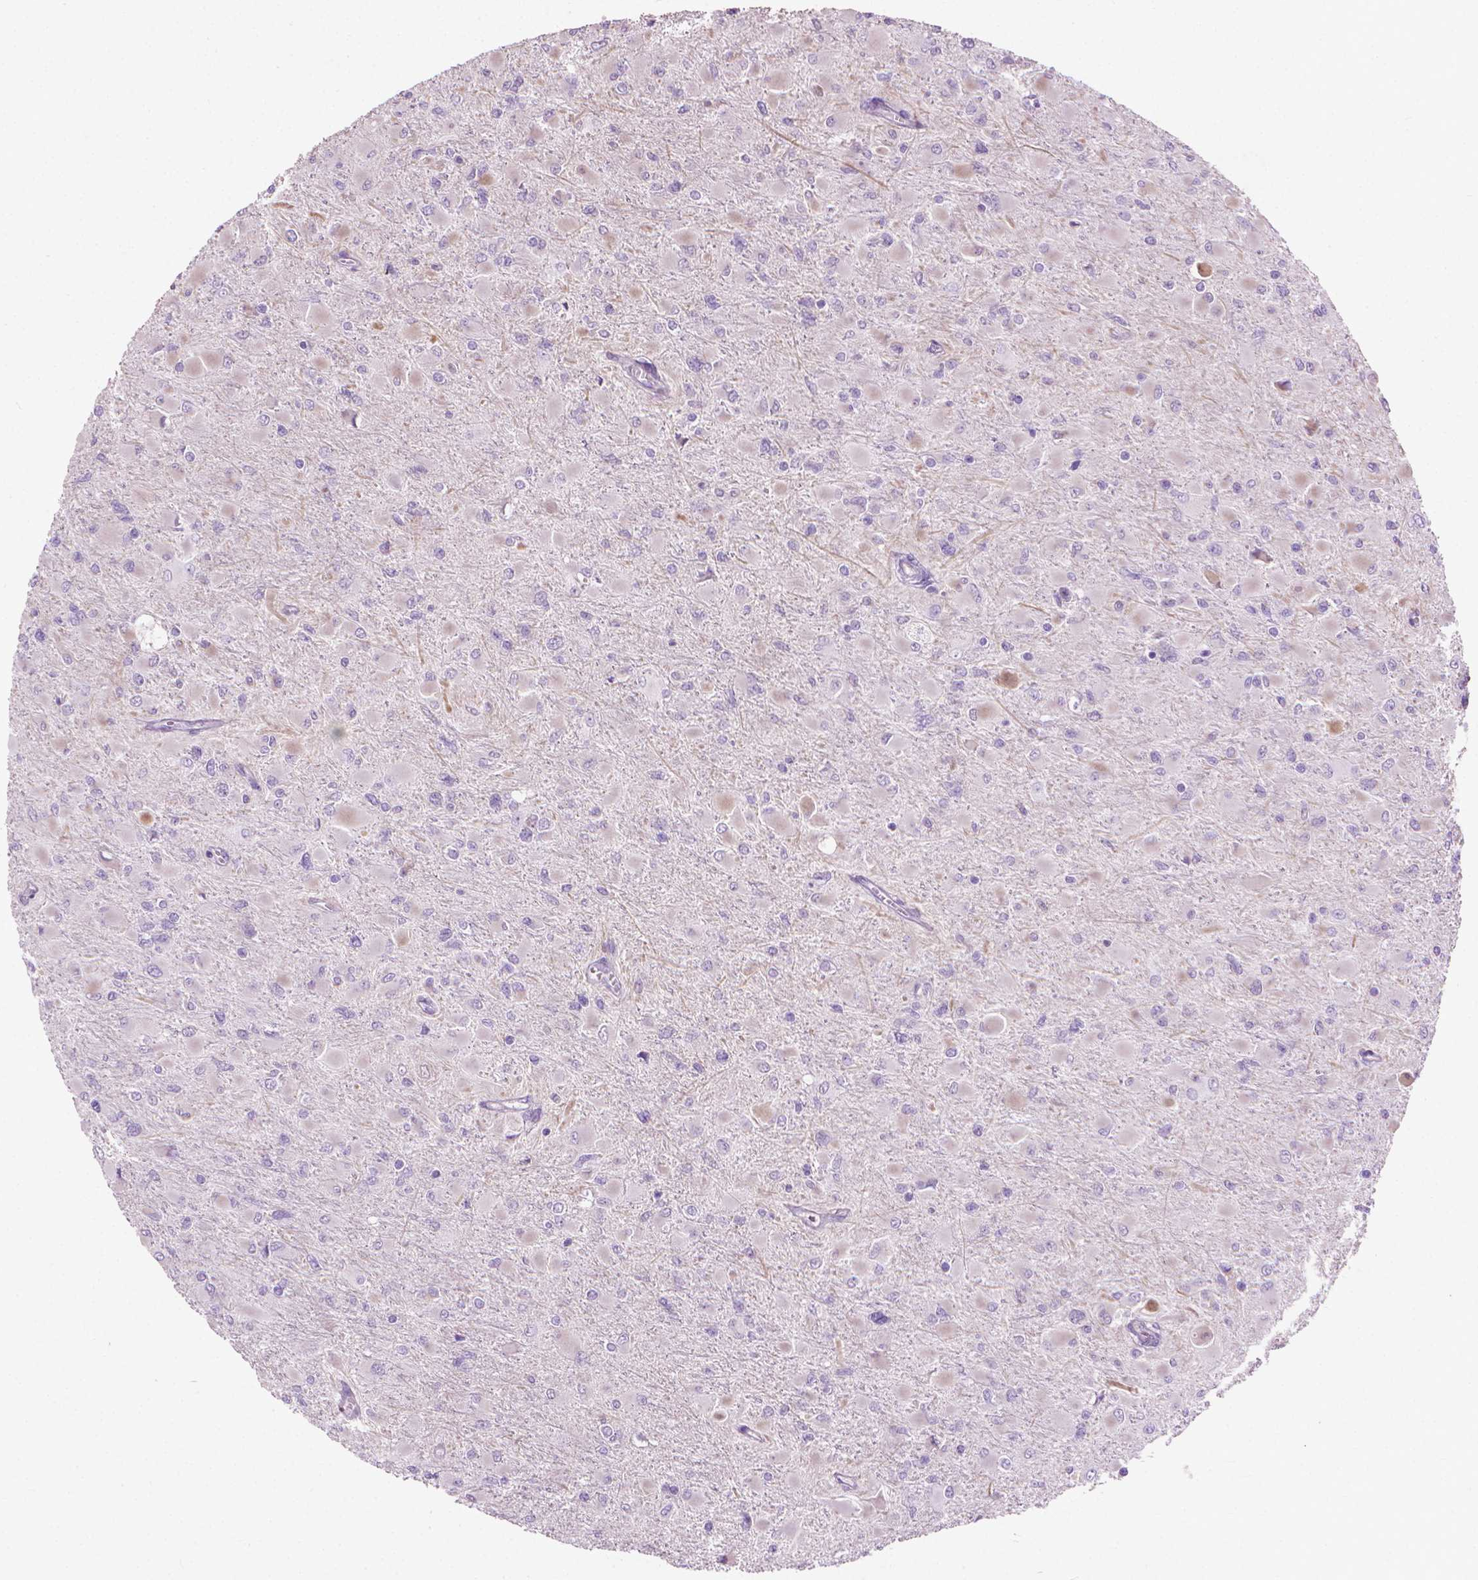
{"staining": {"intensity": "negative", "quantity": "none", "location": "none"}, "tissue": "glioma", "cell_type": "Tumor cells", "image_type": "cancer", "snomed": [{"axis": "morphology", "description": "Glioma, malignant, High grade"}, {"axis": "topography", "description": "Cerebral cortex"}], "caption": "High magnification brightfield microscopy of glioma stained with DAB (brown) and counterstained with hematoxylin (blue): tumor cells show no significant positivity.", "gene": "KRT73", "patient": {"sex": "female", "age": 36}}